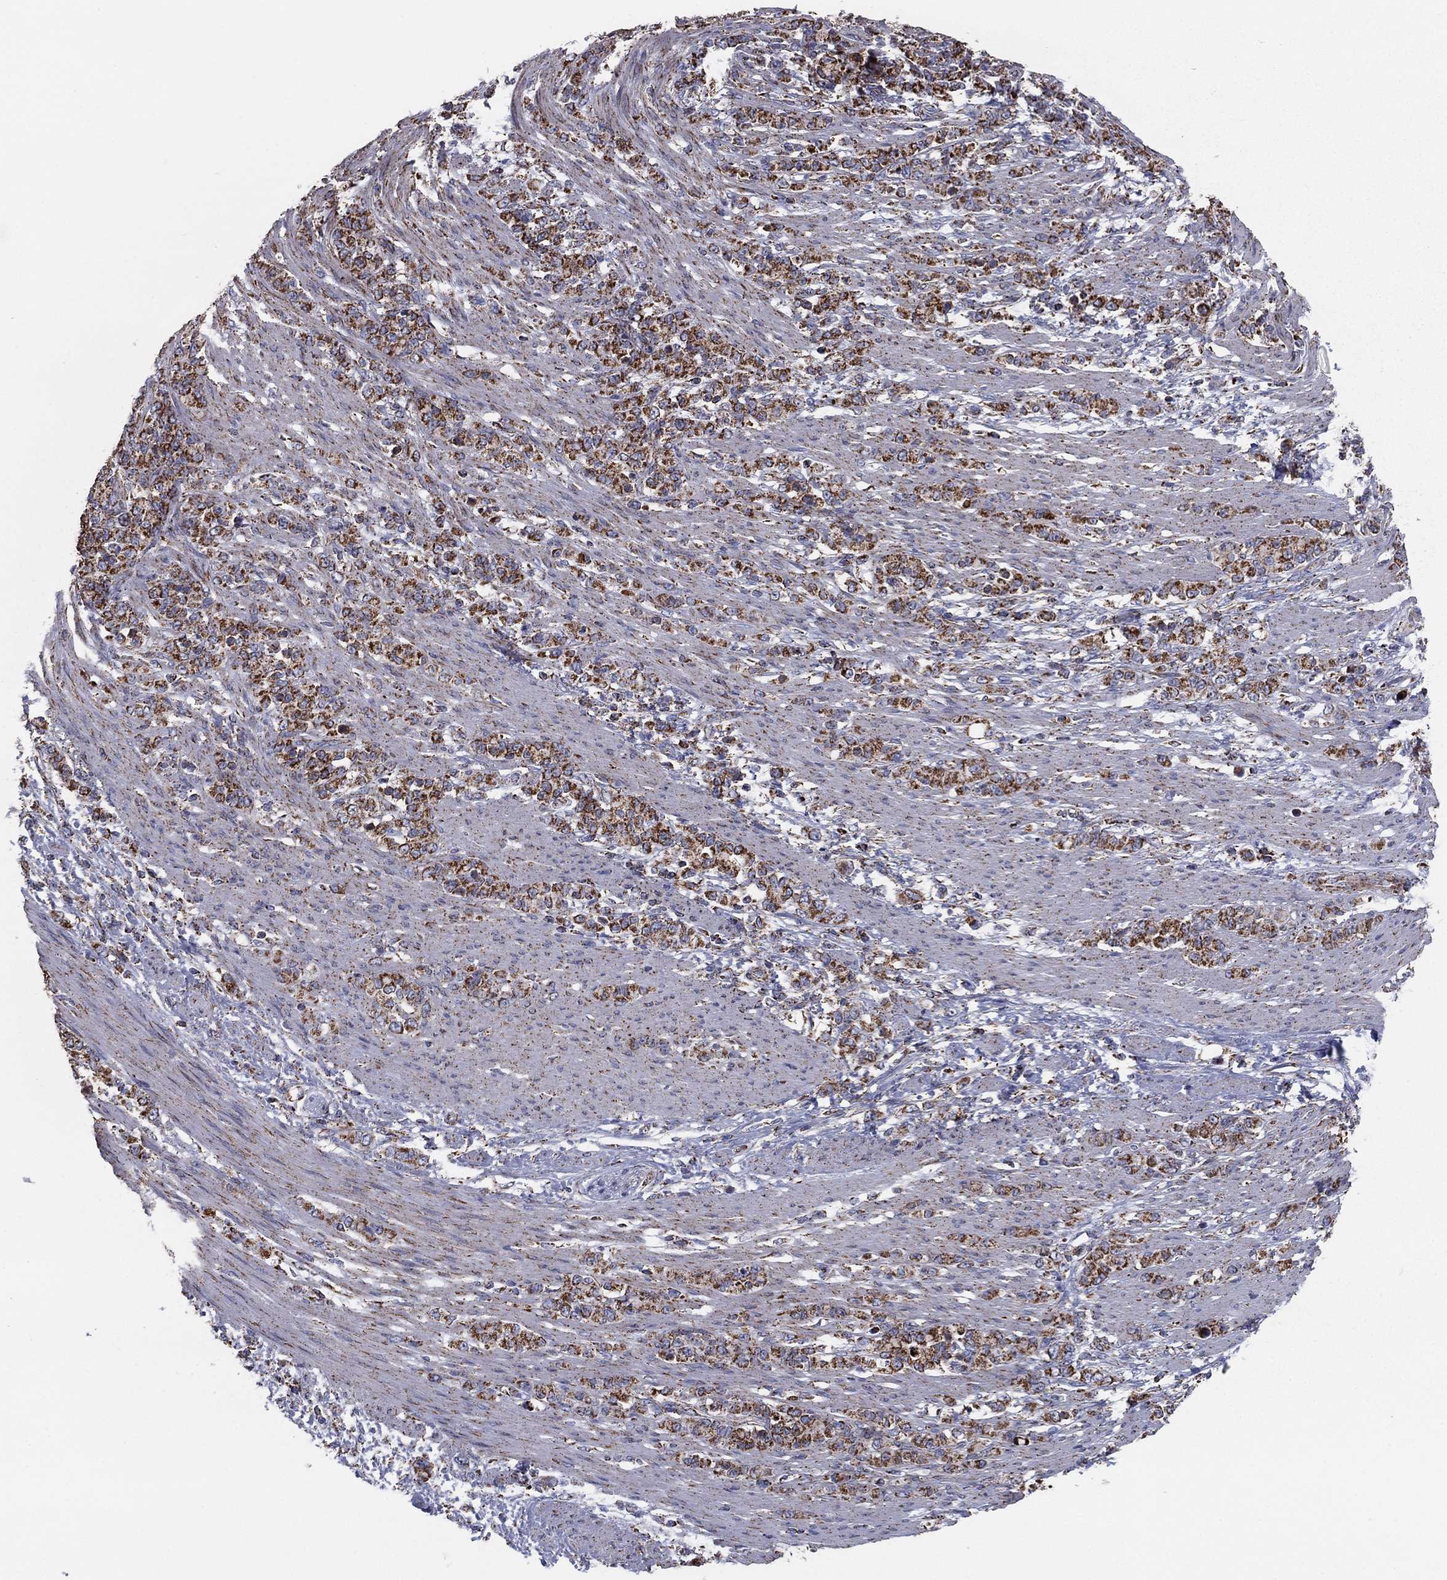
{"staining": {"intensity": "strong", "quantity": "25%-75%", "location": "cytoplasmic/membranous"}, "tissue": "stomach cancer", "cell_type": "Tumor cells", "image_type": "cancer", "snomed": [{"axis": "morphology", "description": "Normal tissue, NOS"}, {"axis": "morphology", "description": "Adenocarcinoma, NOS"}, {"axis": "topography", "description": "Stomach"}], "caption": "Strong cytoplasmic/membranous staining for a protein is identified in about 25%-75% of tumor cells of adenocarcinoma (stomach) using immunohistochemistry (IHC).", "gene": "NDUFV1", "patient": {"sex": "female", "age": 79}}